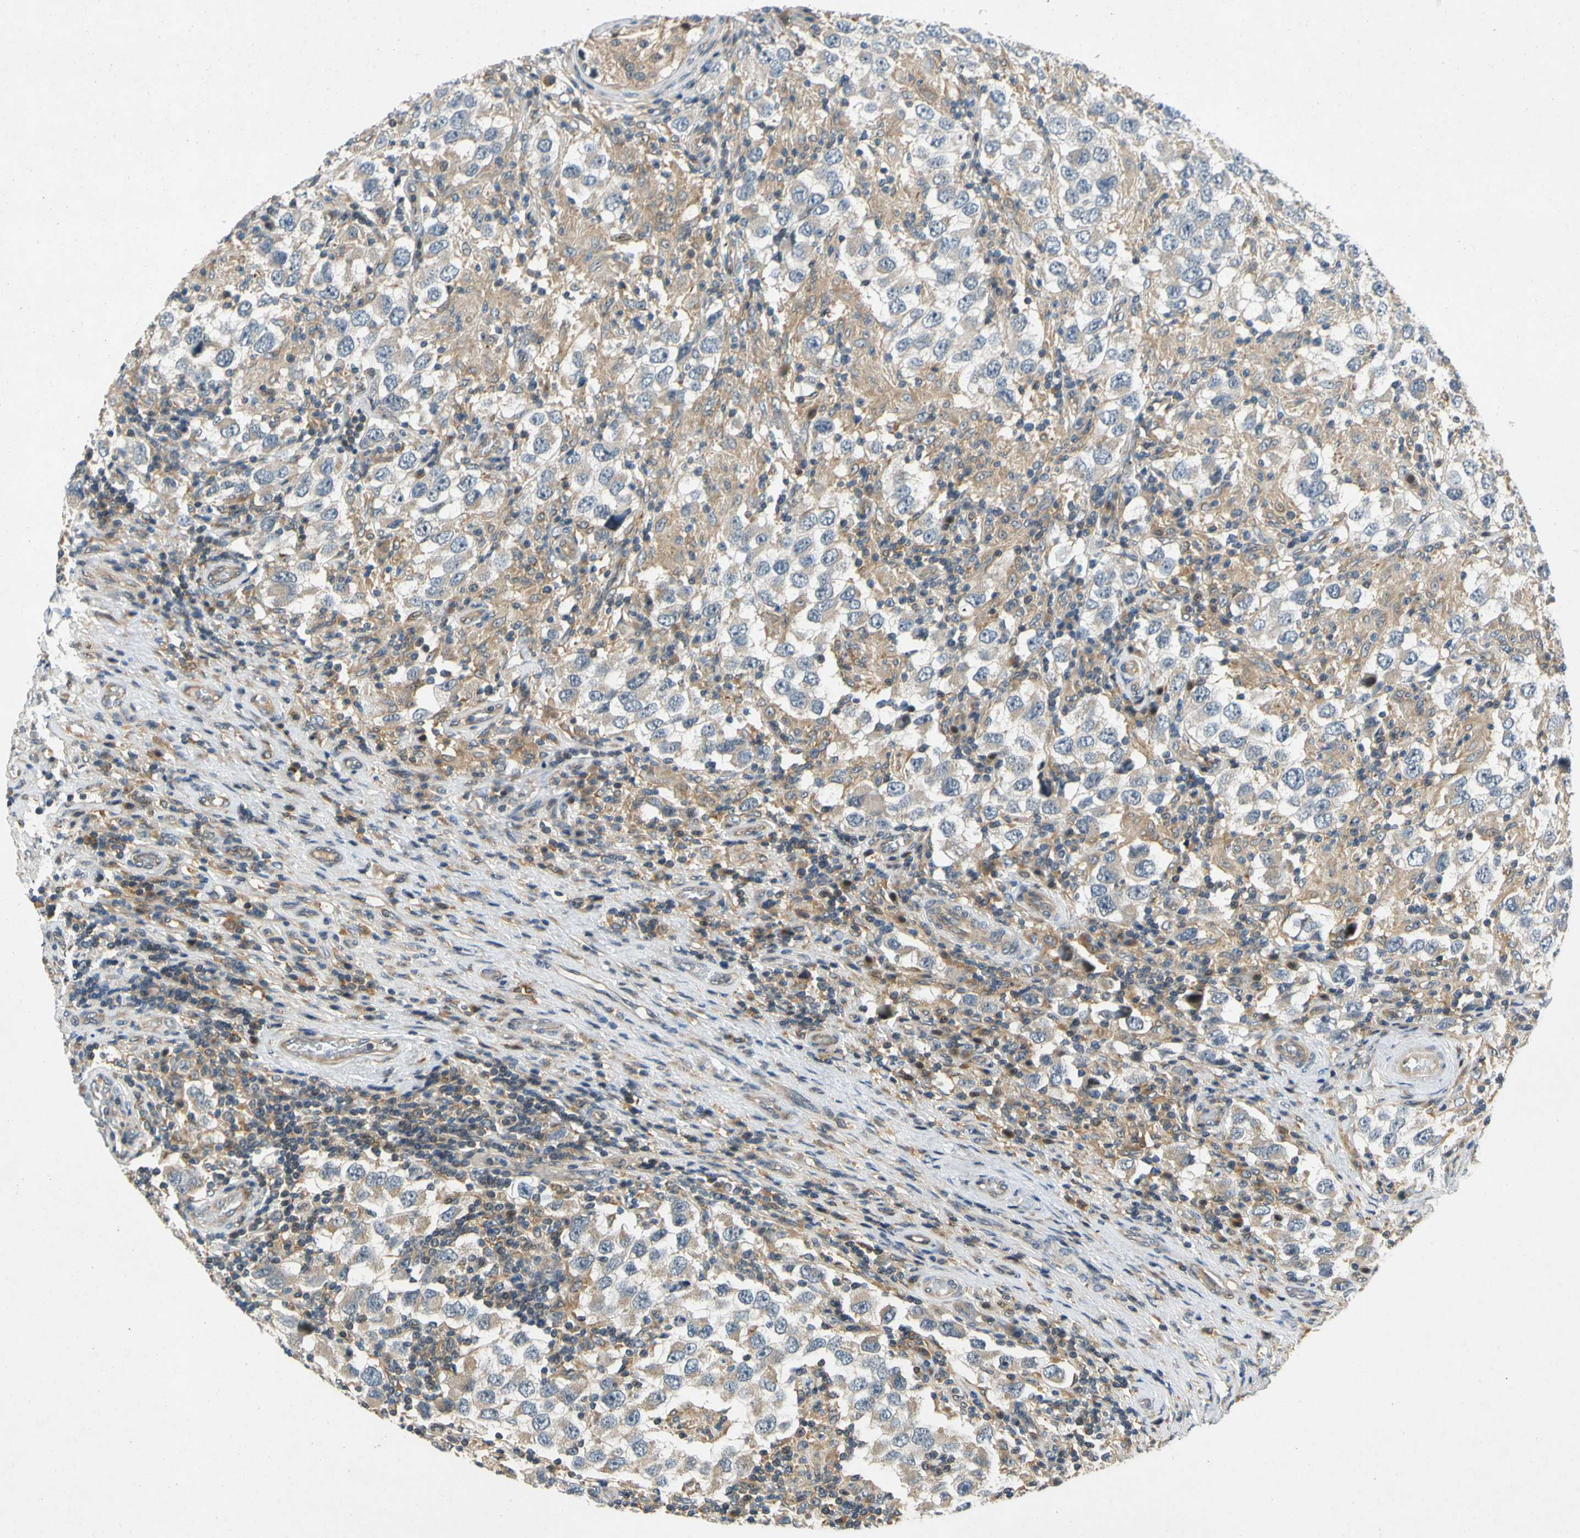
{"staining": {"intensity": "weak", "quantity": "<25%", "location": "cytoplasmic/membranous"}, "tissue": "testis cancer", "cell_type": "Tumor cells", "image_type": "cancer", "snomed": [{"axis": "morphology", "description": "Carcinoma, Embryonal, NOS"}, {"axis": "topography", "description": "Testis"}], "caption": "The IHC image has no significant expression in tumor cells of testis cancer (embryonal carcinoma) tissue. (Stains: DAB (3,3'-diaminobenzidine) immunohistochemistry with hematoxylin counter stain, Microscopy: brightfield microscopy at high magnification).", "gene": "GATD1", "patient": {"sex": "male", "age": 21}}